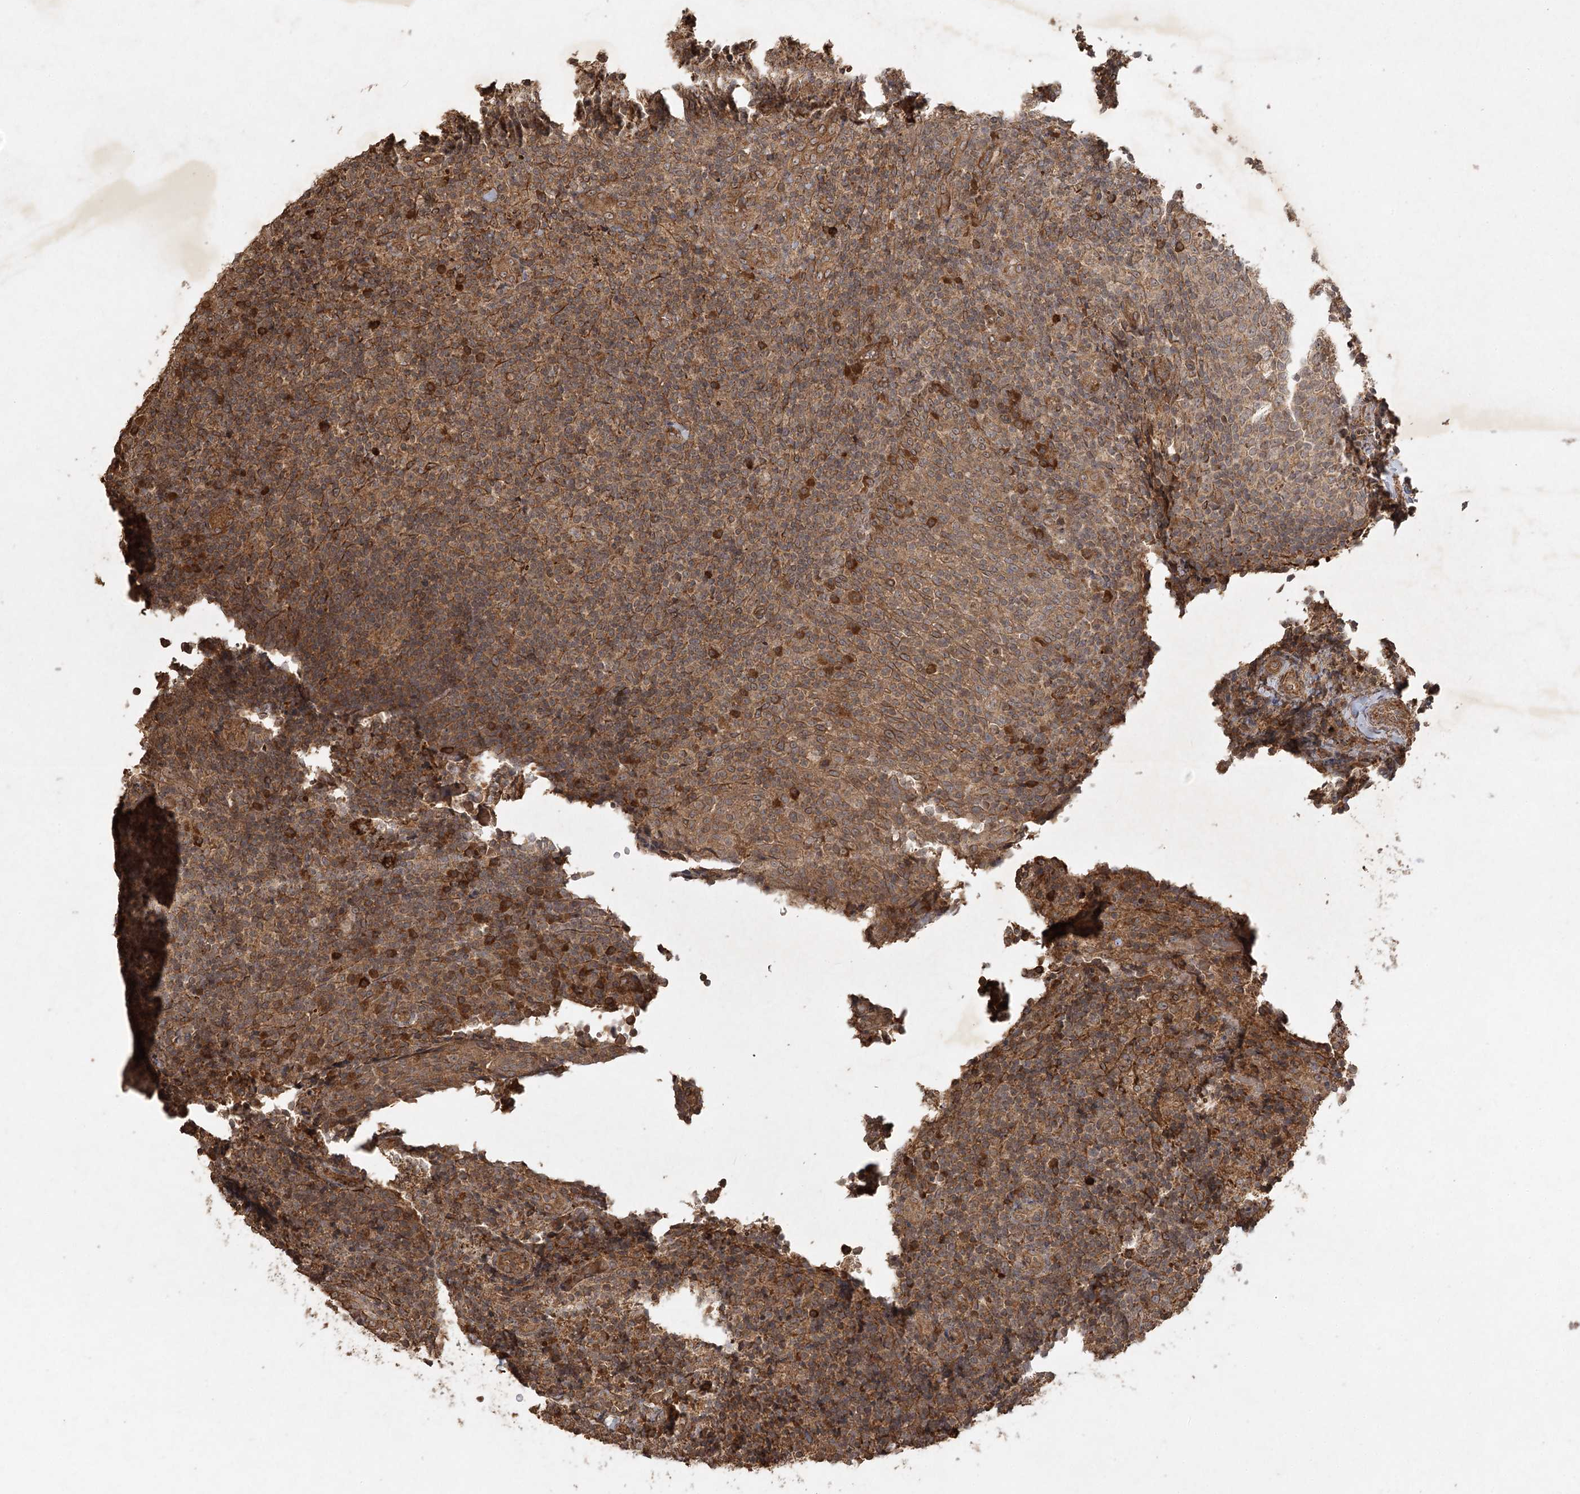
{"staining": {"intensity": "strong", "quantity": "<25%", "location": "cytoplasmic/membranous"}, "tissue": "tonsil", "cell_type": "Germinal center cells", "image_type": "normal", "snomed": [{"axis": "morphology", "description": "Normal tissue, NOS"}, {"axis": "topography", "description": "Tonsil"}], "caption": "Immunohistochemical staining of unremarkable tonsil demonstrates strong cytoplasmic/membranous protein positivity in about <25% of germinal center cells. The staining was performed using DAB (3,3'-diaminobenzidine) to visualize the protein expression in brown, while the nuclei were stained in blue with hematoxylin (Magnification: 20x).", "gene": "ARL13A", "patient": {"sex": "female", "age": 19}}